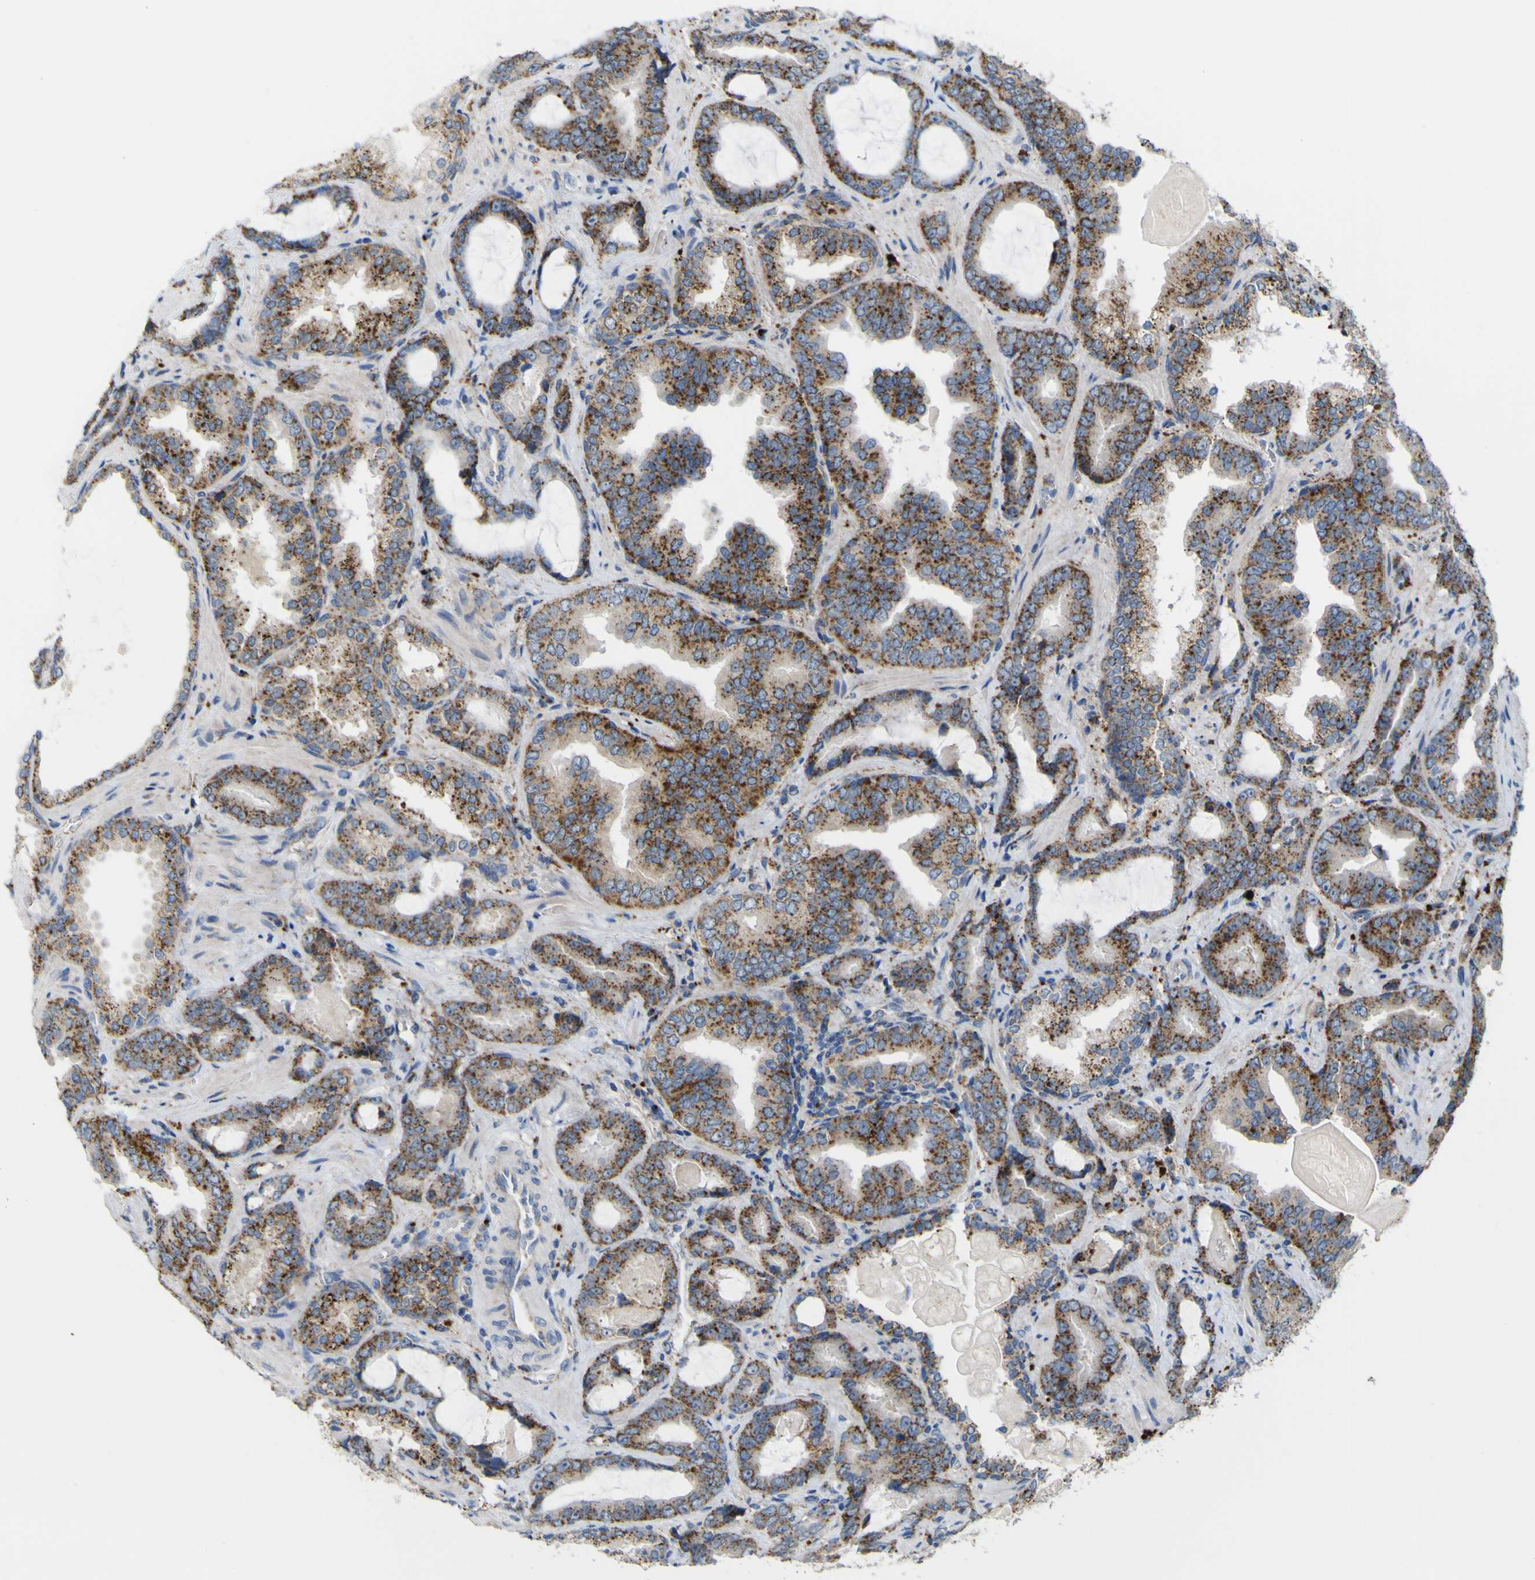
{"staining": {"intensity": "moderate", "quantity": "25%-75%", "location": "cytoplasmic/membranous"}, "tissue": "prostate cancer", "cell_type": "Tumor cells", "image_type": "cancer", "snomed": [{"axis": "morphology", "description": "Adenocarcinoma, Low grade"}, {"axis": "topography", "description": "Prostate"}], "caption": "Prostate cancer was stained to show a protein in brown. There is medium levels of moderate cytoplasmic/membranous staining in about 25%-75% of tumor cells.", "gene": "PLD3", "patient": {"sex": "male", "age": 60}}